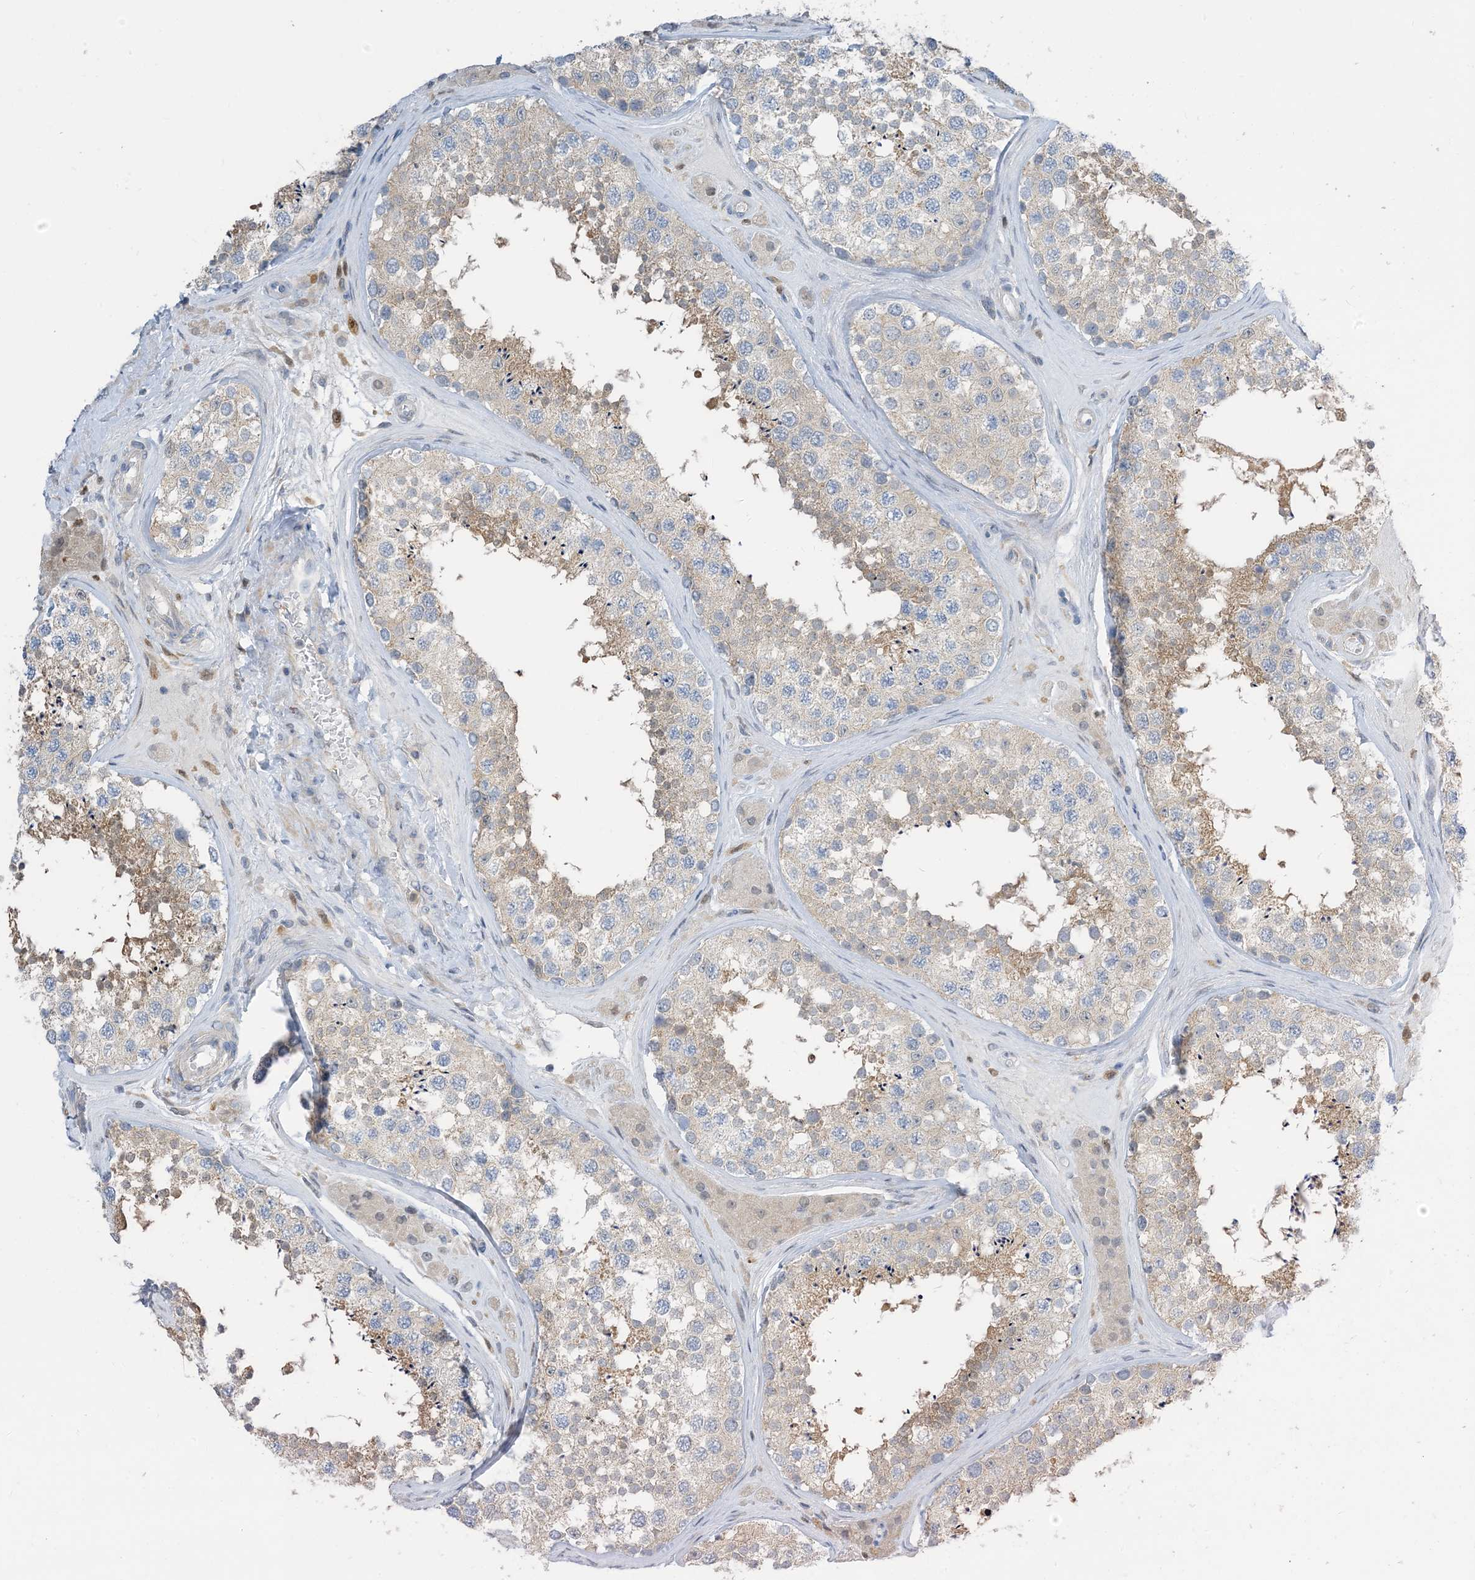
{"staining": {"intensity": "weak", "quantity": "25%-75%", "location": "cytoplasmic/membranous"}, "tissue": "testis", "cell_type": "Cells in seminiferous ducts", "image_type": "normal", "snomed": [{"axis": "morphology", "description": "Normal tissue, NOS"}, {"axis": "topography", "description": "Testis"}], "caption": "The image displays immunohistochemical staining of normal testis. There is weak cytoplasmic/membranous expression is identified in about 25%-75% of cells in seminiferous ducts.", "gene": "NAGK", "patient": {"sex": "male", "age": 46}}